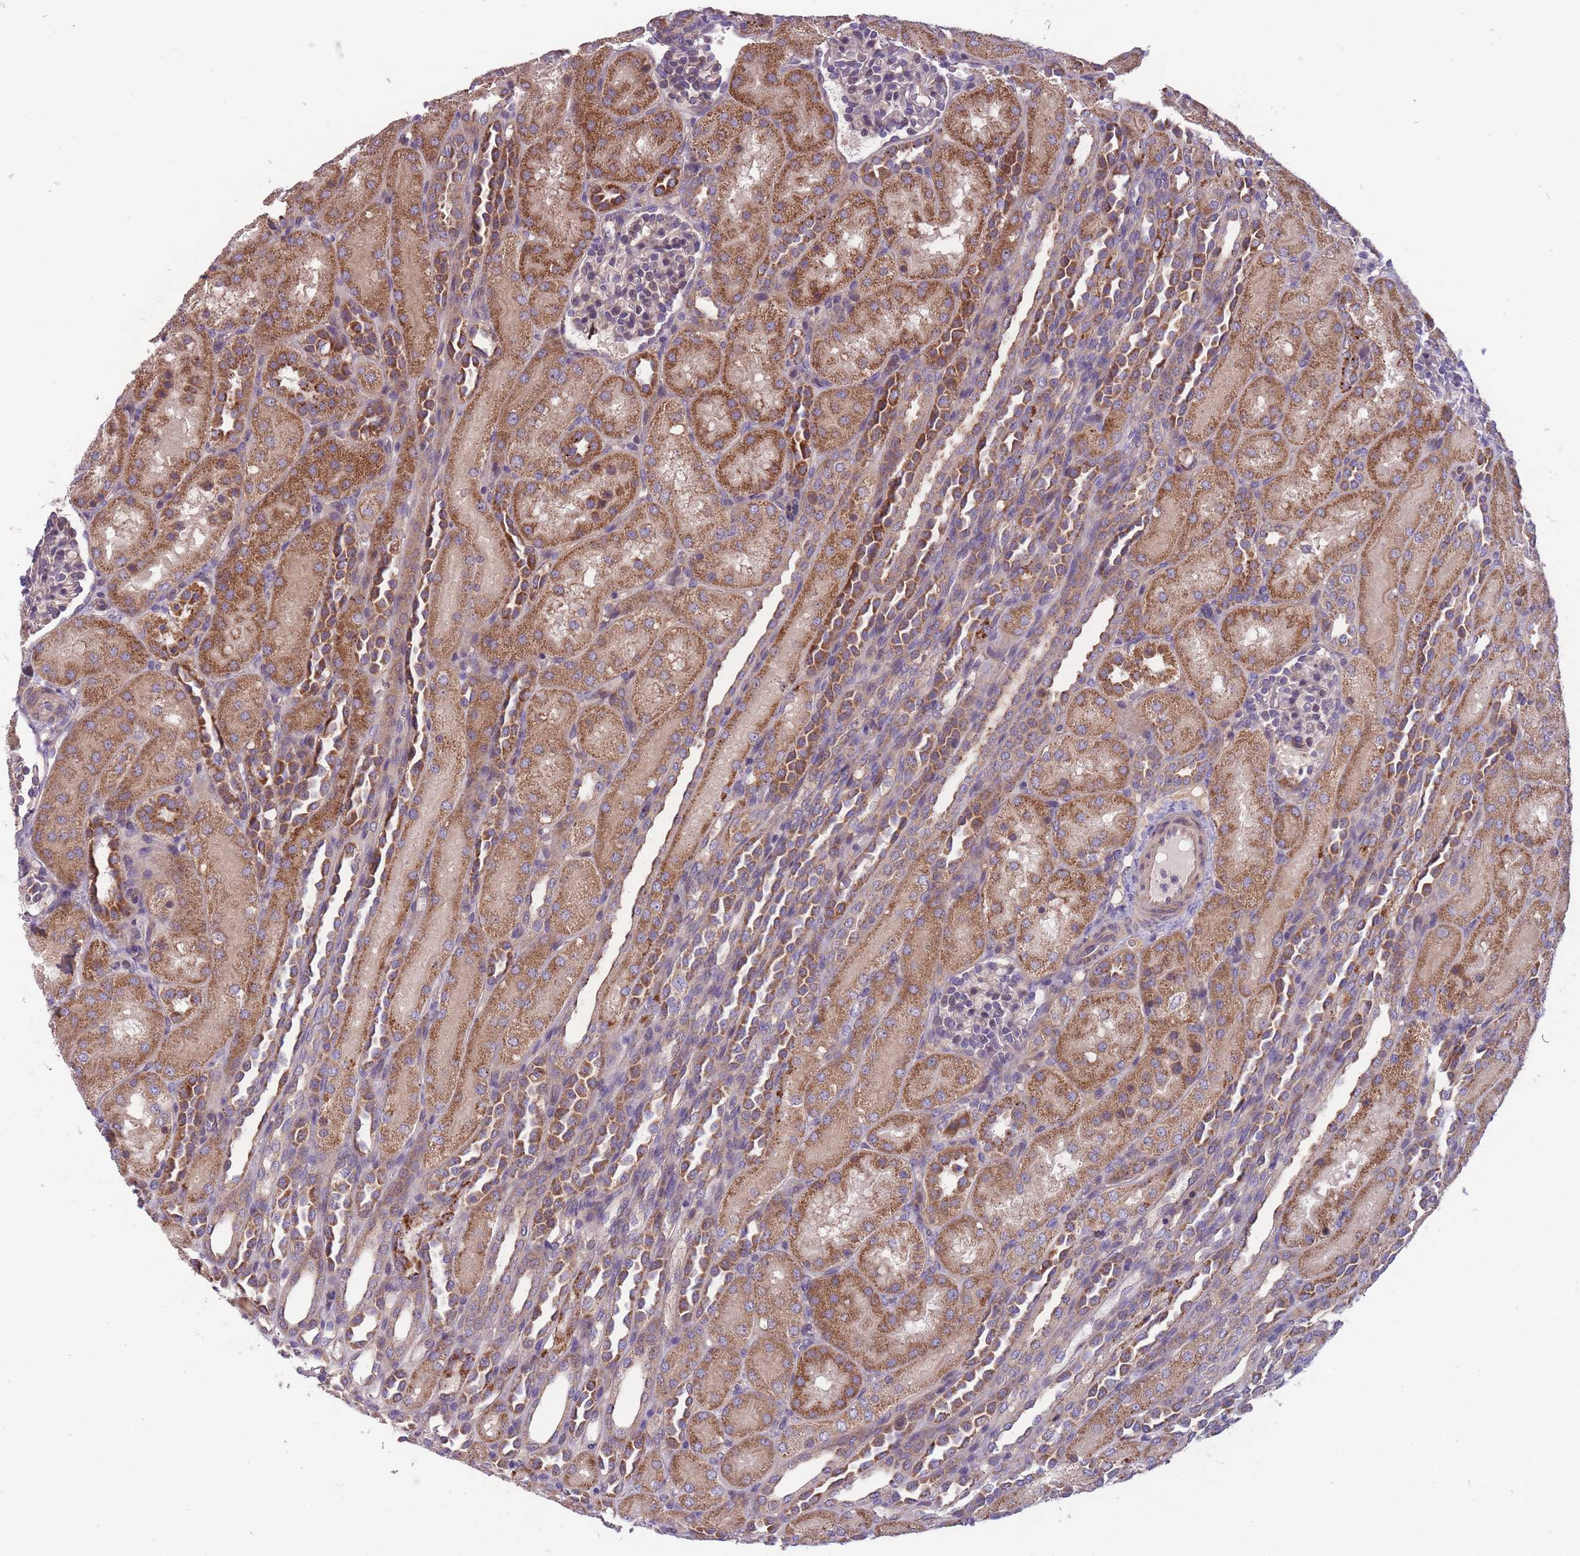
{"staining": {"intensity": "negative", "quantity": "none", "location": "none"}, "tissue": "kidney", "cell_type": "Cells in glomeruli", "image_type": "normal", "snomed": [{"axis": "morphology", "description": "Normal tissue, NOS"}, {"axis": "topography", "description": "Kidney"}], "caption": "This is an immunohistochemistry photomicrograph of benign human kidney. There is no positivity in cells in glomeruli.", "gene": "ITPKC", "patient": {"sex": "male", "age": 1}}